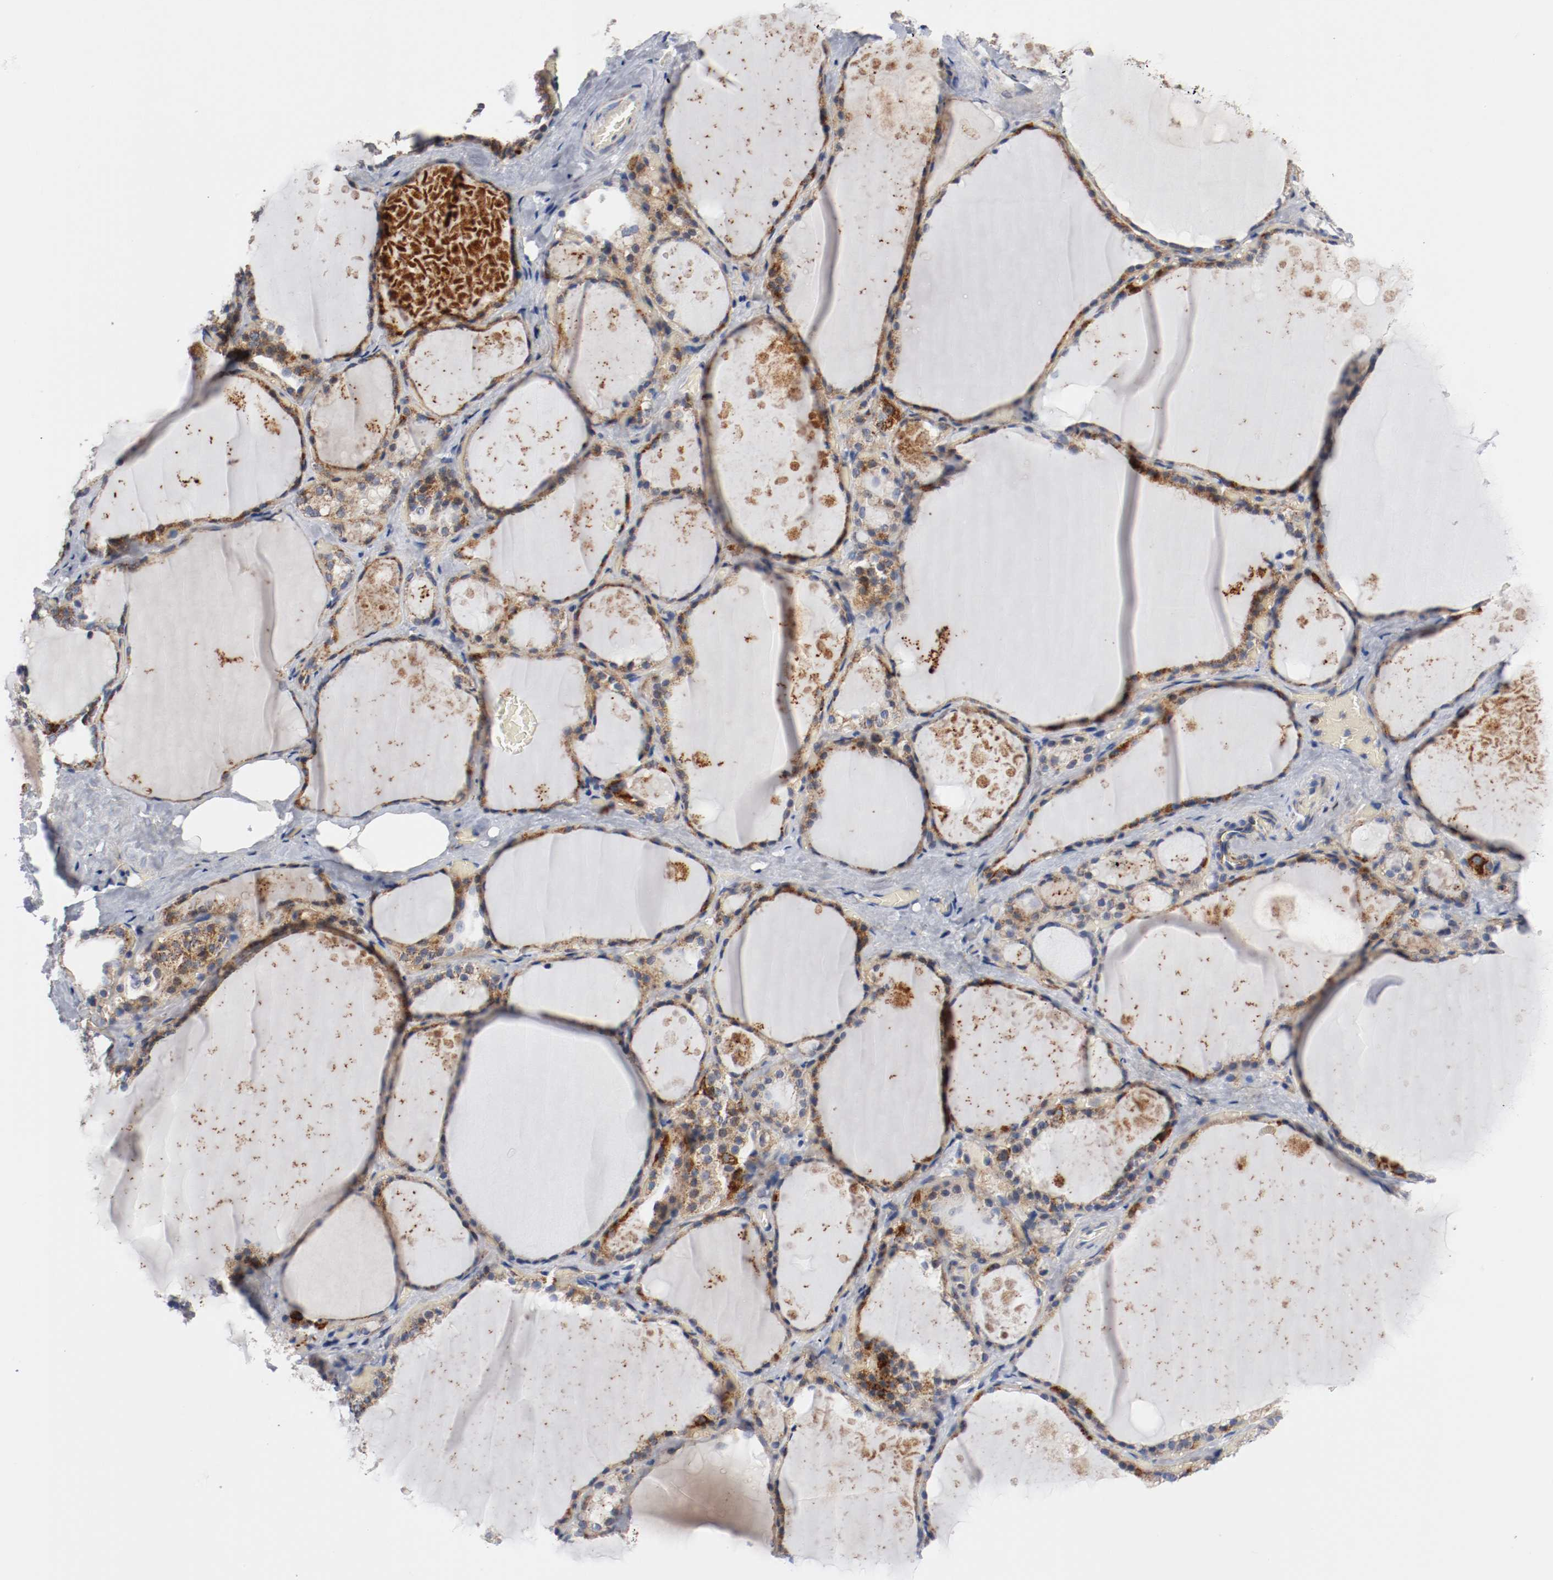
{"staining": {"intensity": "moderate", "quantity": ">75%", "location": "cytoplasmic/membranous"}, "tissue": "thyroid gland", "cell_type": "Glandular cells", "image_type": "normal", "snomed": [{"axis": "morphology", "description": "Normal tissue, NOS"}, {"axis": "topography", "description": "Thyroid gland"}], "caption": "DAB (3,3'-diaminobenzidine) immunohistochemical staining of unremarkable human thyroid gland demonstrates moderate cytoplasmic/membranous protein expression in approximately >75% of glandular cells. Nuclei are stained in blue.", "gene": "TUBD1", "patient": {"sex": "male", "age": 61}}